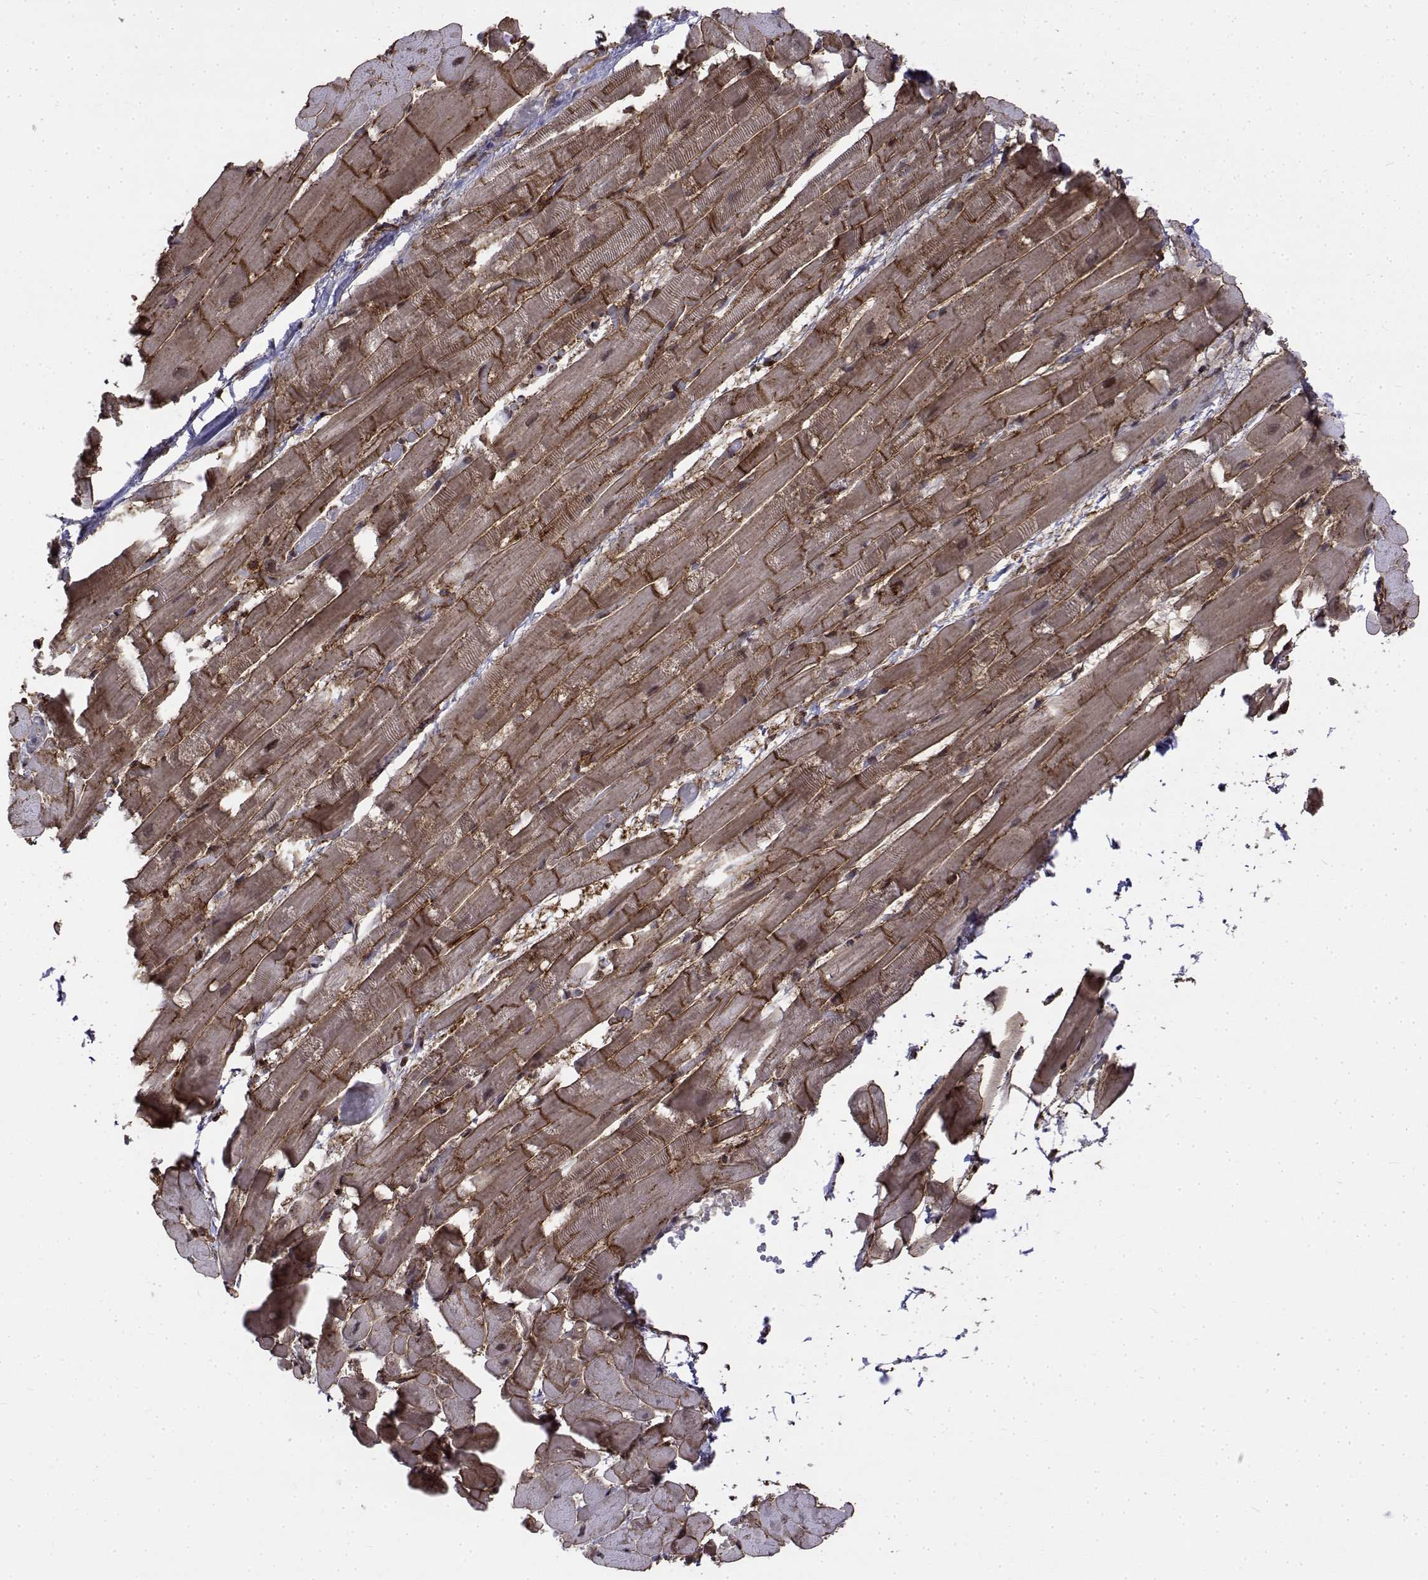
{"staining": {"intensity": "moderate", "quantity": ">75%", "location": "cytoplasmic/membranous"}, "tissue": "heart muscle", "cell_type": "Cardiomyocytes", "image_type": "normal", "snomed": [{"axis": "morphology", "description": "Normal tissue, NOS"}, {"axis": "topography", "description": "Heart"}], "caption": "DAB immunohistochemical staining of unremarkable human heart muscle shows moderate cytoplasmic/membranous protein positivity in about >75% of cardiomyocytes. (DAB = brown stain, brightfield microscopy at high magnification).", "gene": "ITGA7", "patient": {"sex": "male", "age": 37}}